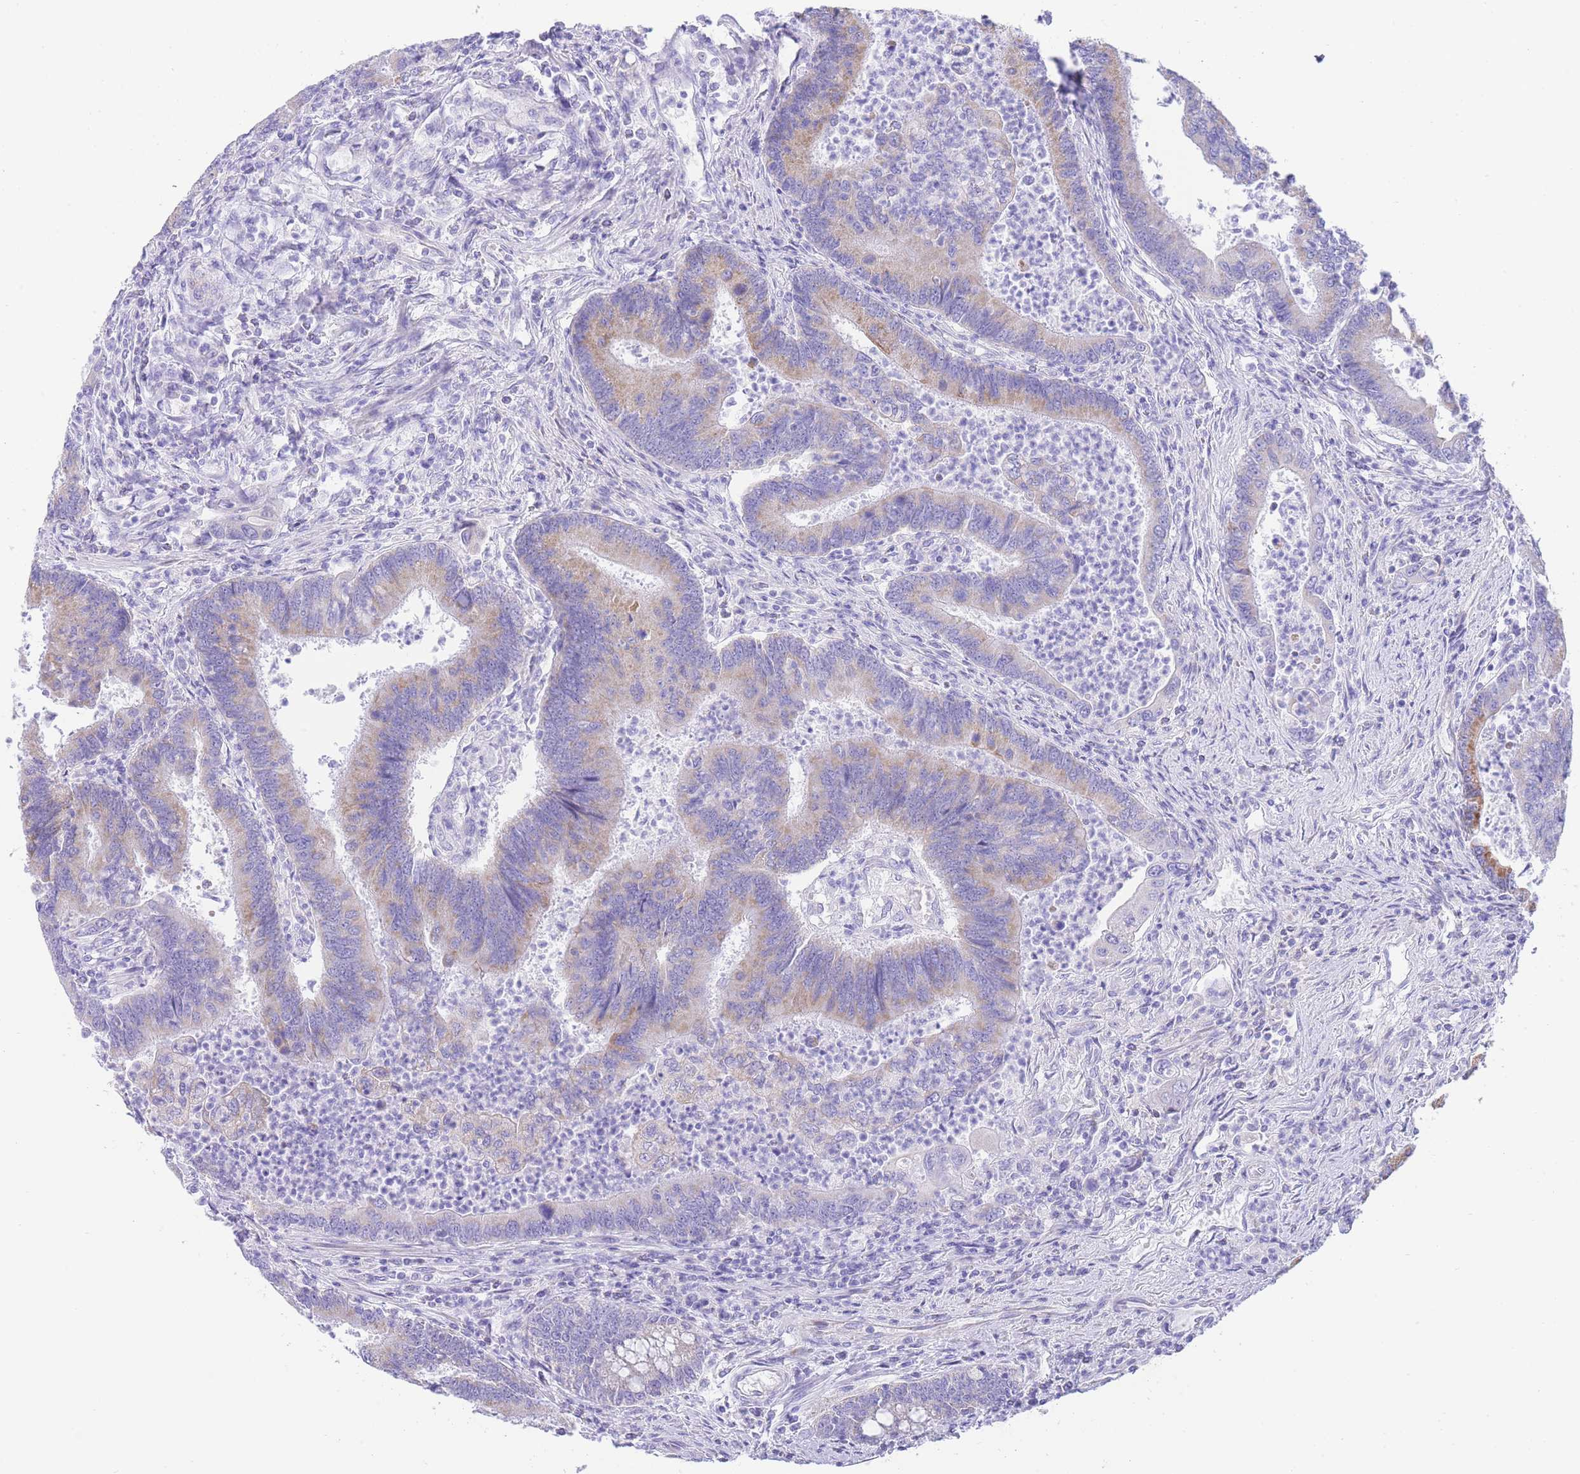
{"staining": {"intensity": "weak", "quantity": "<25%", "location": "cytoplasmic/membranous"}, "tissue": "colorectal cancer", "cell_type": "Tumor cells", "image_type": "cancer", "snomed": [{"axis": "morphology", "description": "Adenocarcinoma, NOS"}, {"axis": "topography", "description": "Colon"}], "caption": "Tumor cells show no significant staining in colorectal adenocarcinoma.", "gene": "ACSM4", "patient": {"sex": "female", "age": 67}}